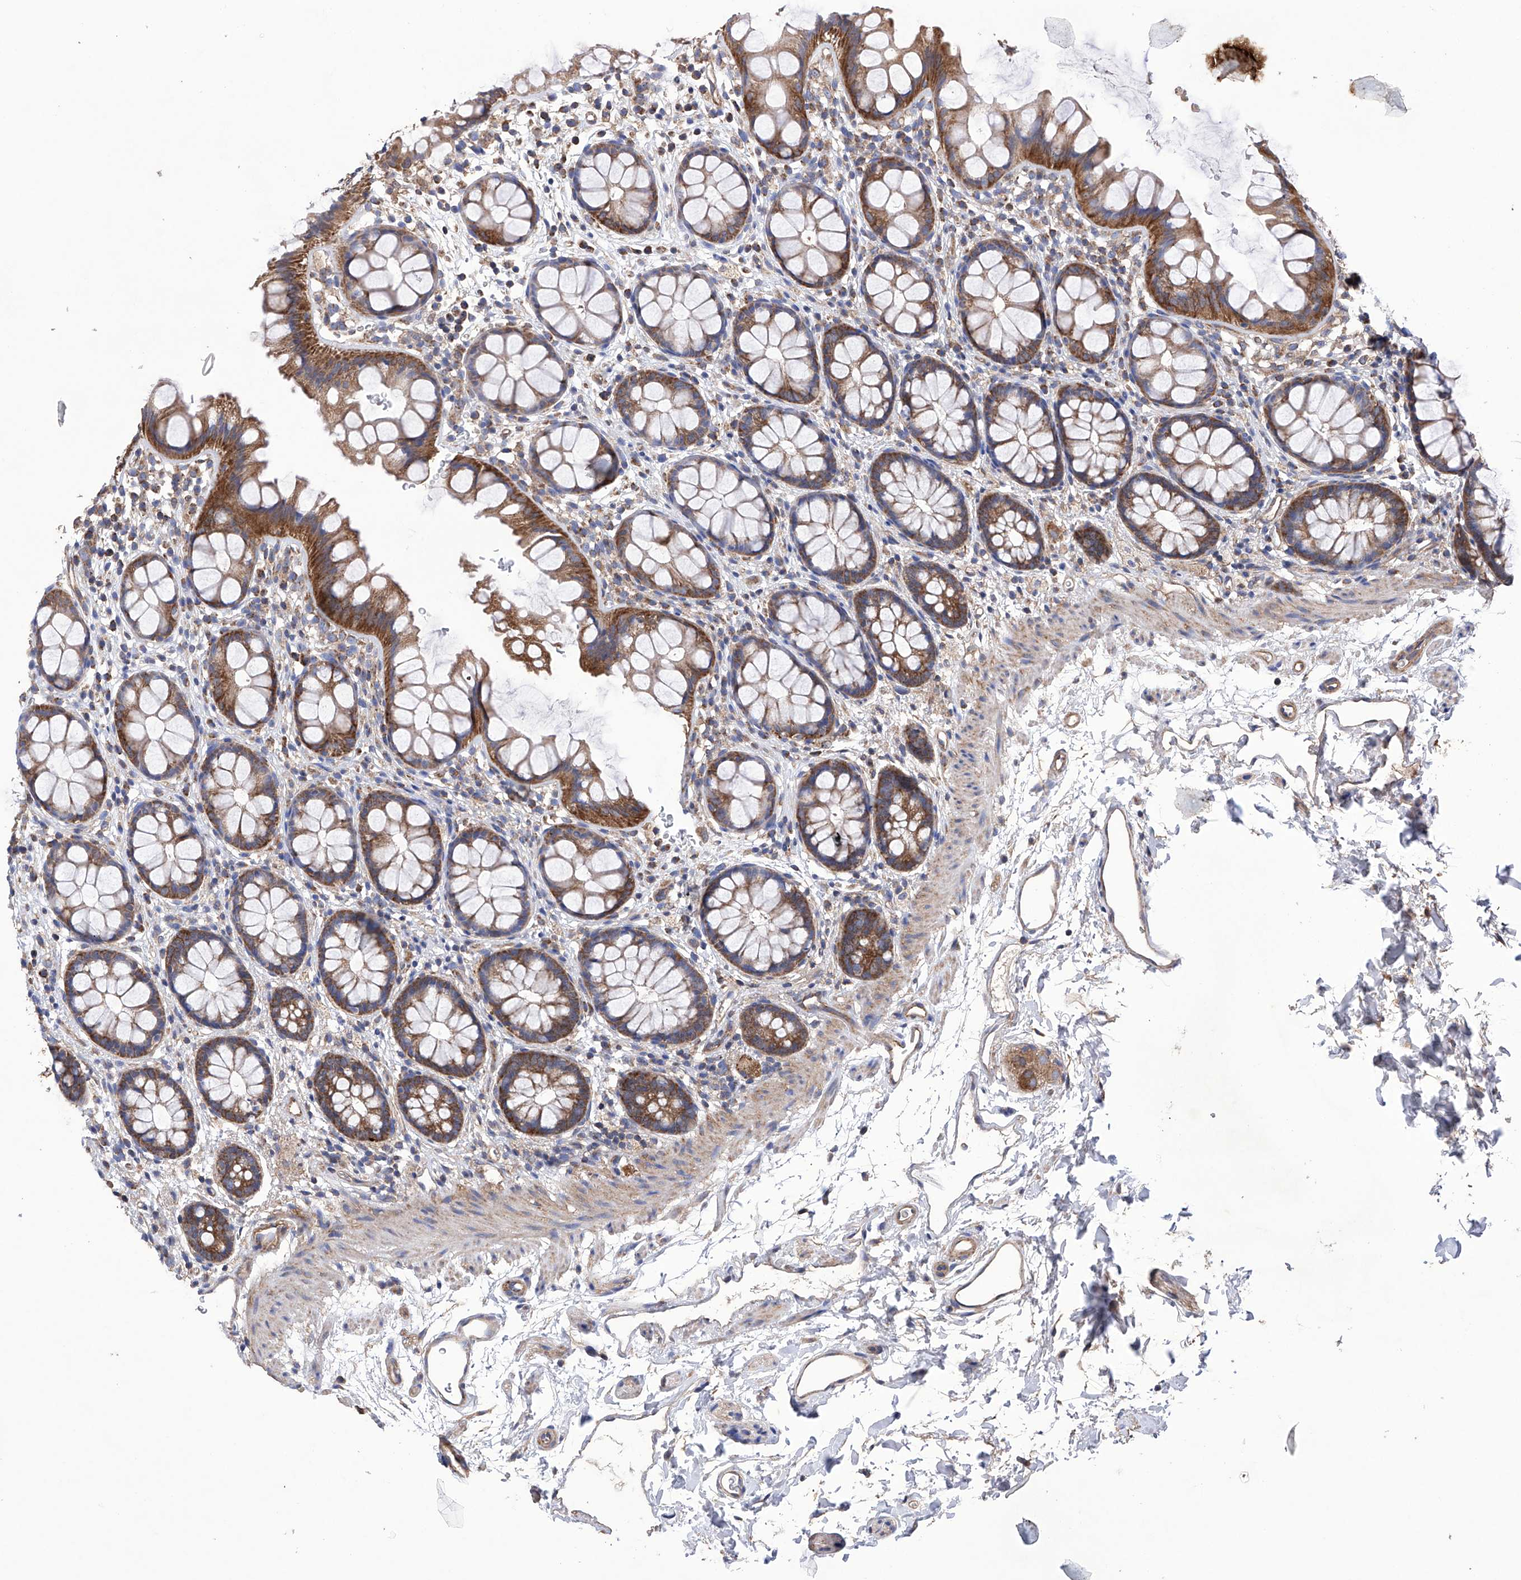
{"staining": {"intensity": "moderate", "quantity": ">75%", "location": "cytoplasmic/membranous"}, "tissue": "rectum", "cell_type": "Glandular cells", "image_type": "normal", "snomed": [{"axis": "morphology", "description": "Normal tissue, NOS"}, {"axis": "topography", "description": "Rectum"}], "caption": "A high-resolution image shows IHC staining of normal rectum, which displays moderate cytoplasmic/membranous staining in approximately >75% of glandular cells.", "gene": "EFCAB2", "patient": {"sex": "female", "age": 65}}